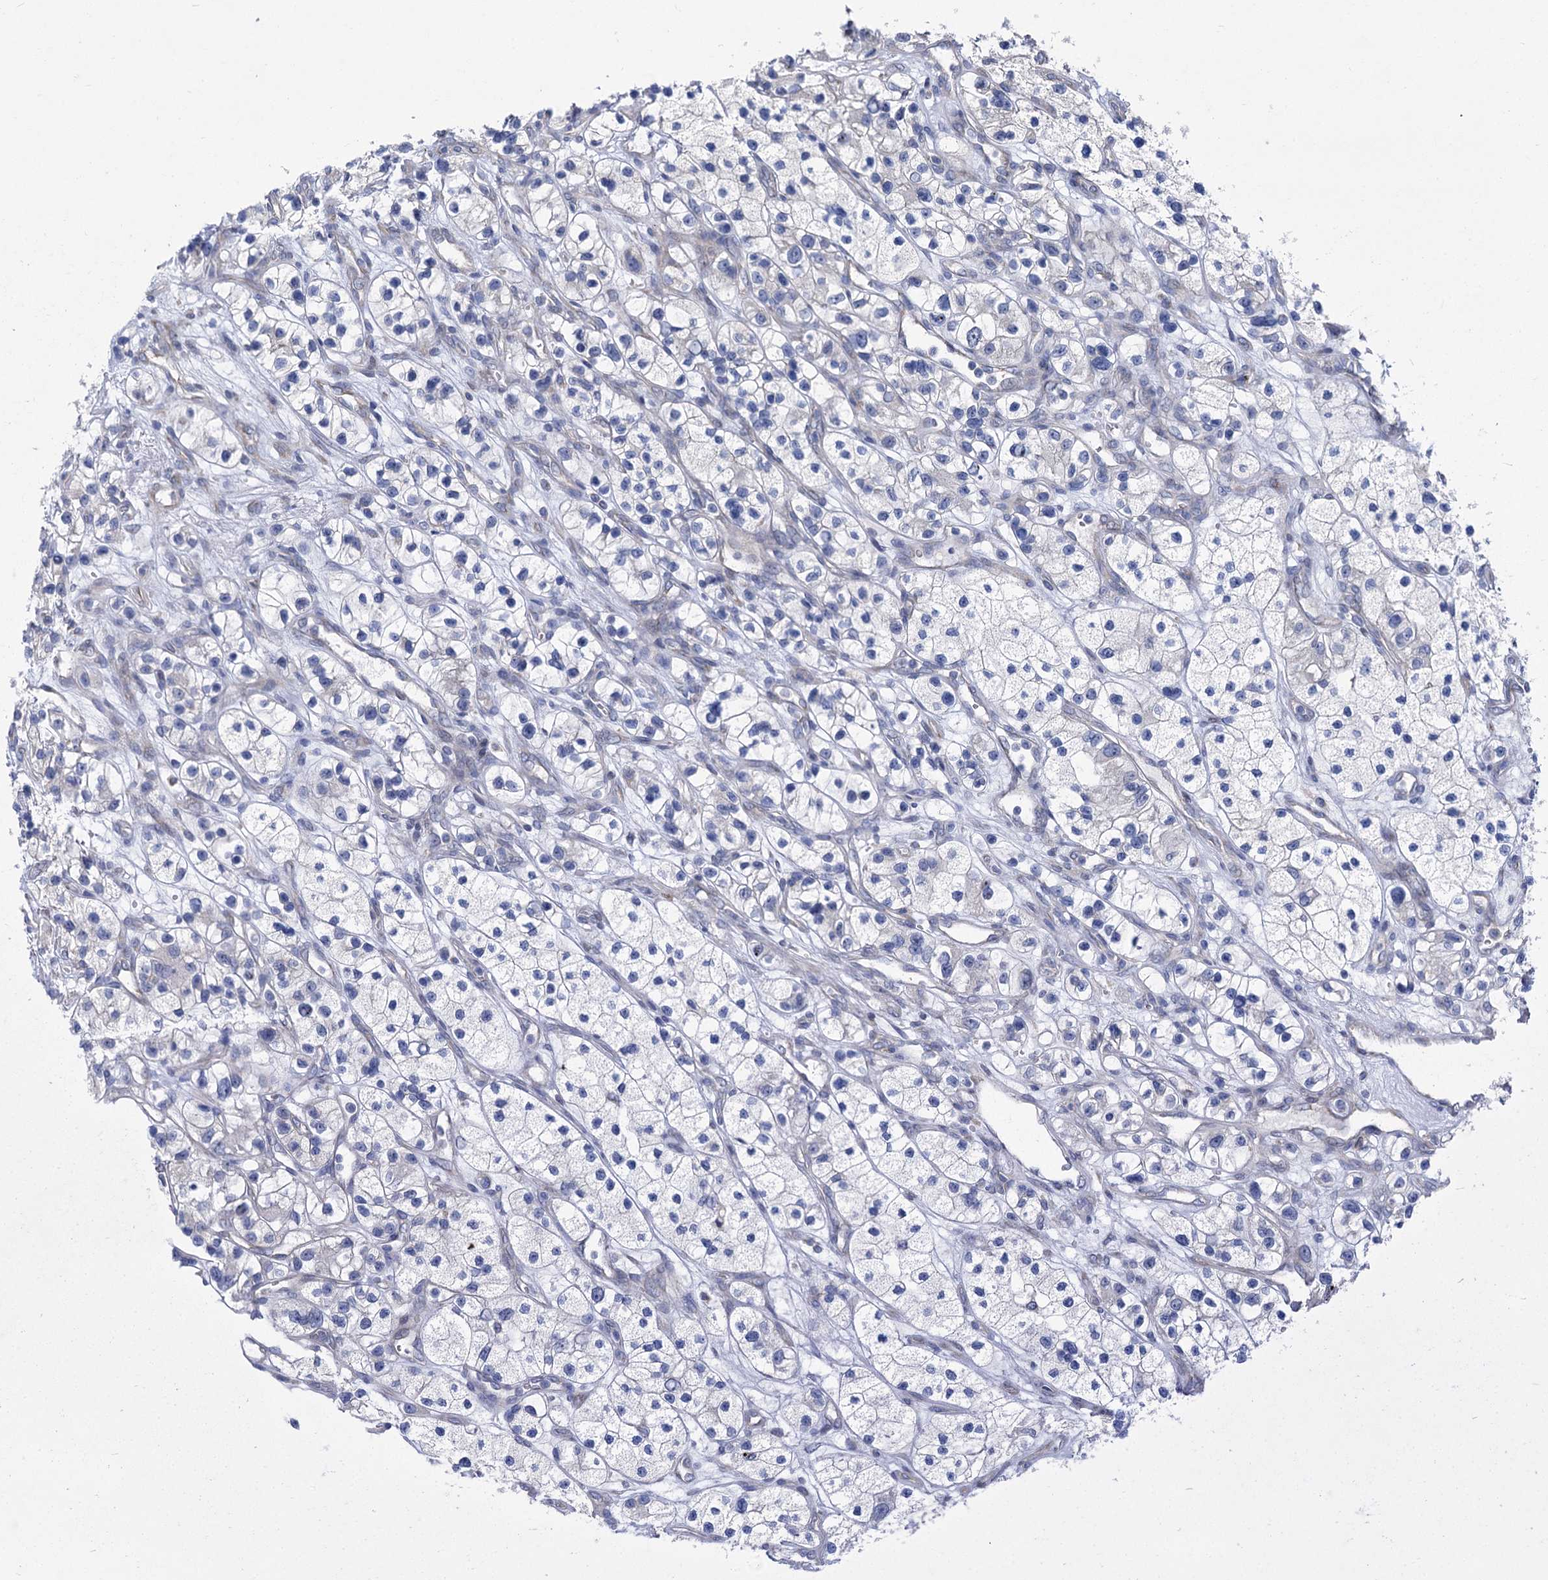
{"staining": {"intensity": "negative", "quantity": "none", "location": "none"}, "tissue": "renal cancer", "cell_type": "Tumor cells", "image_type": "cancer", "snomed": [{"axis": "morphology", "description": "Adenocarcinoma, NOS"}, {"axis": "topography", "description": "Kidney"}], "caption": "DAB immunohistochemical staining of human adenocarcinoma (renal) exhibits no significant positivity in tumor cells.", "gene": "PRSS35", "patient": {"sex": "female", "age": 57}}